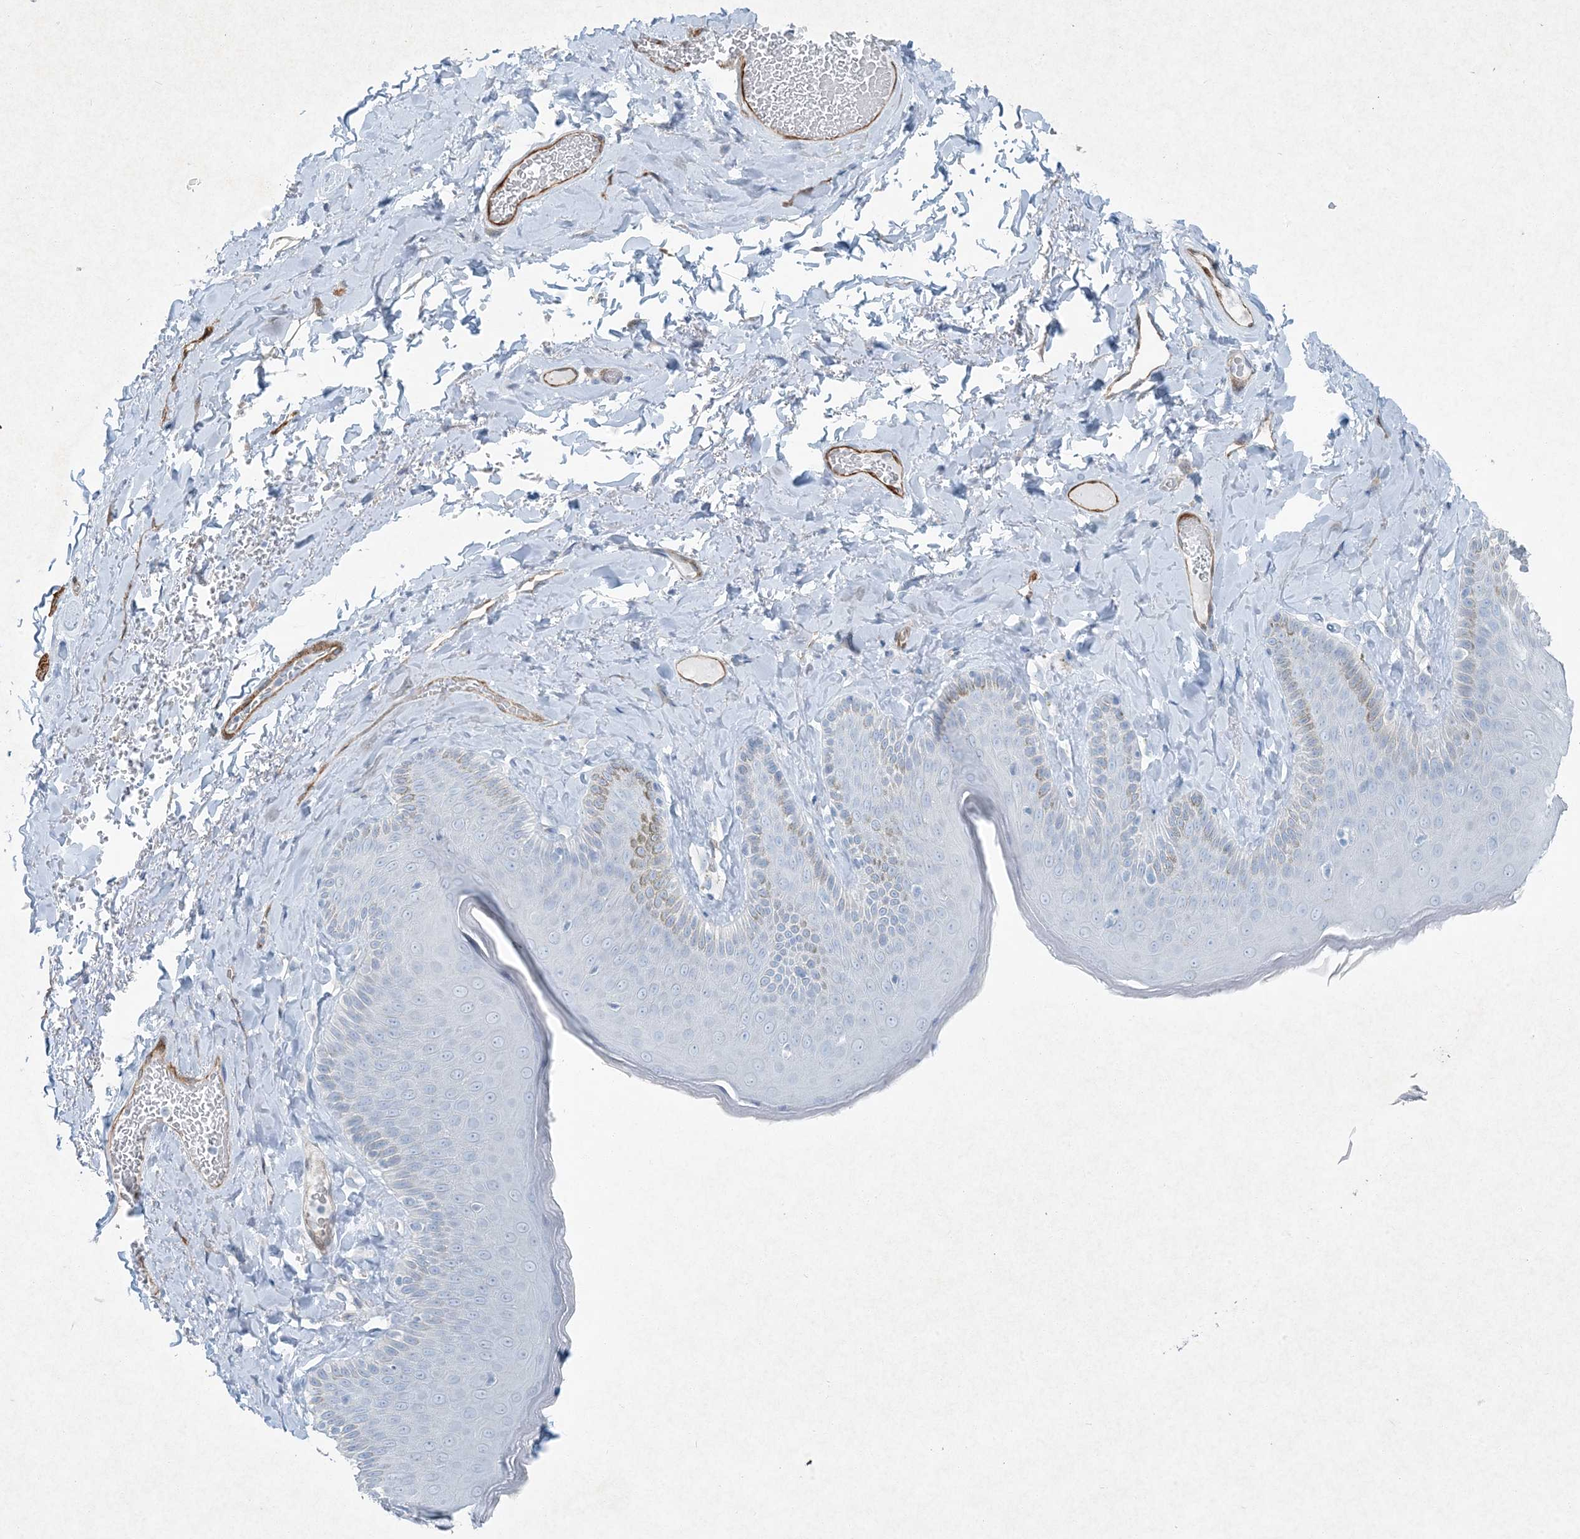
{"staining": {"intensity": "weak", "quantity": "<25%", "location": "cytoplasmic/membranous"}, "tissue": "skin", "cell_type": "Epidermal cells", "image_type": "normal", "snomed": [{"axis": "morphology", "description": "Normal tissue, NOS"}, {"axis": "topography", "description": "Anal"}], "caption": "DAB (3,3'-diaminobenzidine) immunohistochemical staining of unremarkable human skin exhibits no significant staining in epidermal cells.", "gene": "PGM5", "patient": {"sex": "male", "age": 69}}